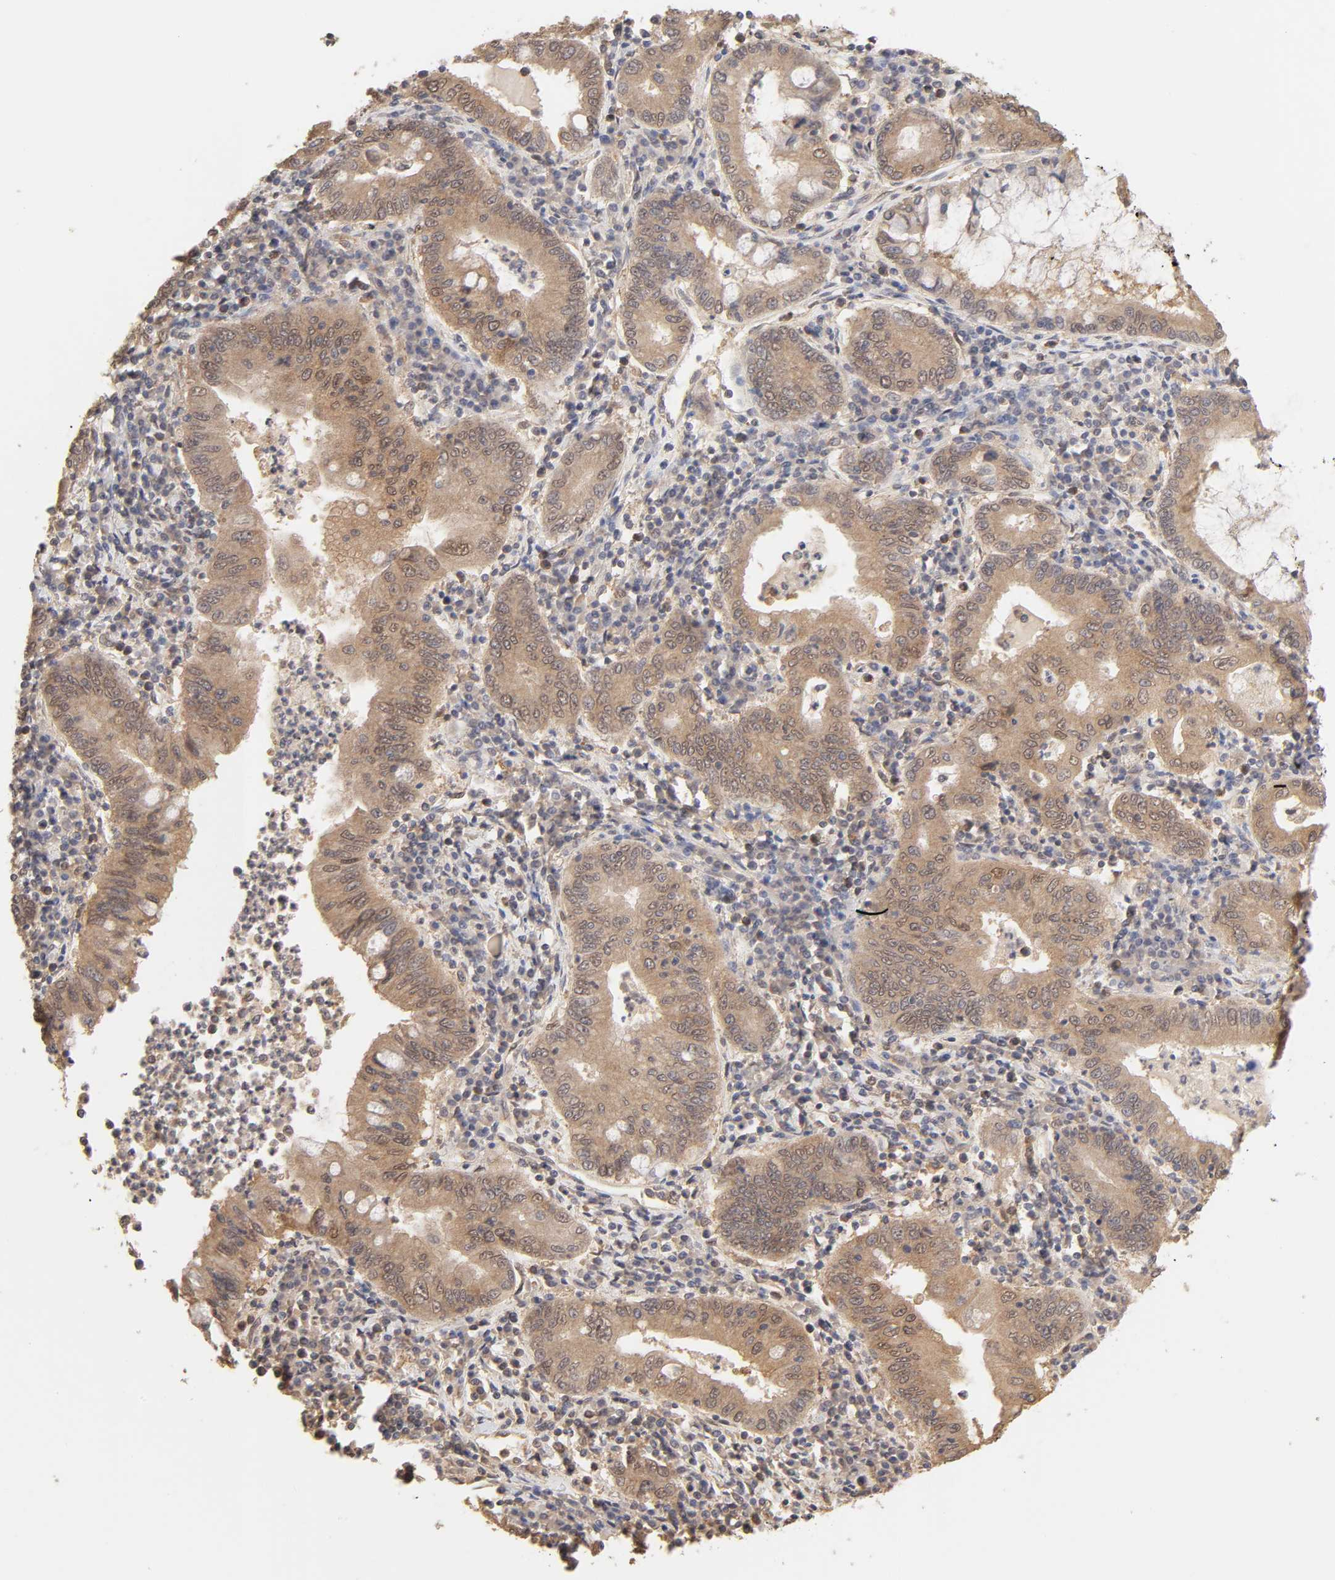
{"staining": {"intensity": "moderate", "quantity": ">75%", "location": "cytoplasmic/membranous"}, "tissue": "stomach cancer", "cell_type": "Tumor cells", "image_type": "cancer", "snomed": [{"axis": "morphology", "description": "Normal tissue, NOS"}, {"axis": "morphology", "description": "Adenocarcinoma, NOS"}, {"axis": "topography", "description": "Esophagus"}, {"axis": "topography", "description": "Stomach, upper"}, {"axis": "topography", "description": "Peripheral nerve tissue"}], "caption": "Protein staining of stomach cancer (adenocarcinoma) tissue reveals moderate cytoplasmic/membranous positivity in about >75% of tumor cells.", "gene": "MAPK1", "patient": {"sex": "male", "age": 62}}